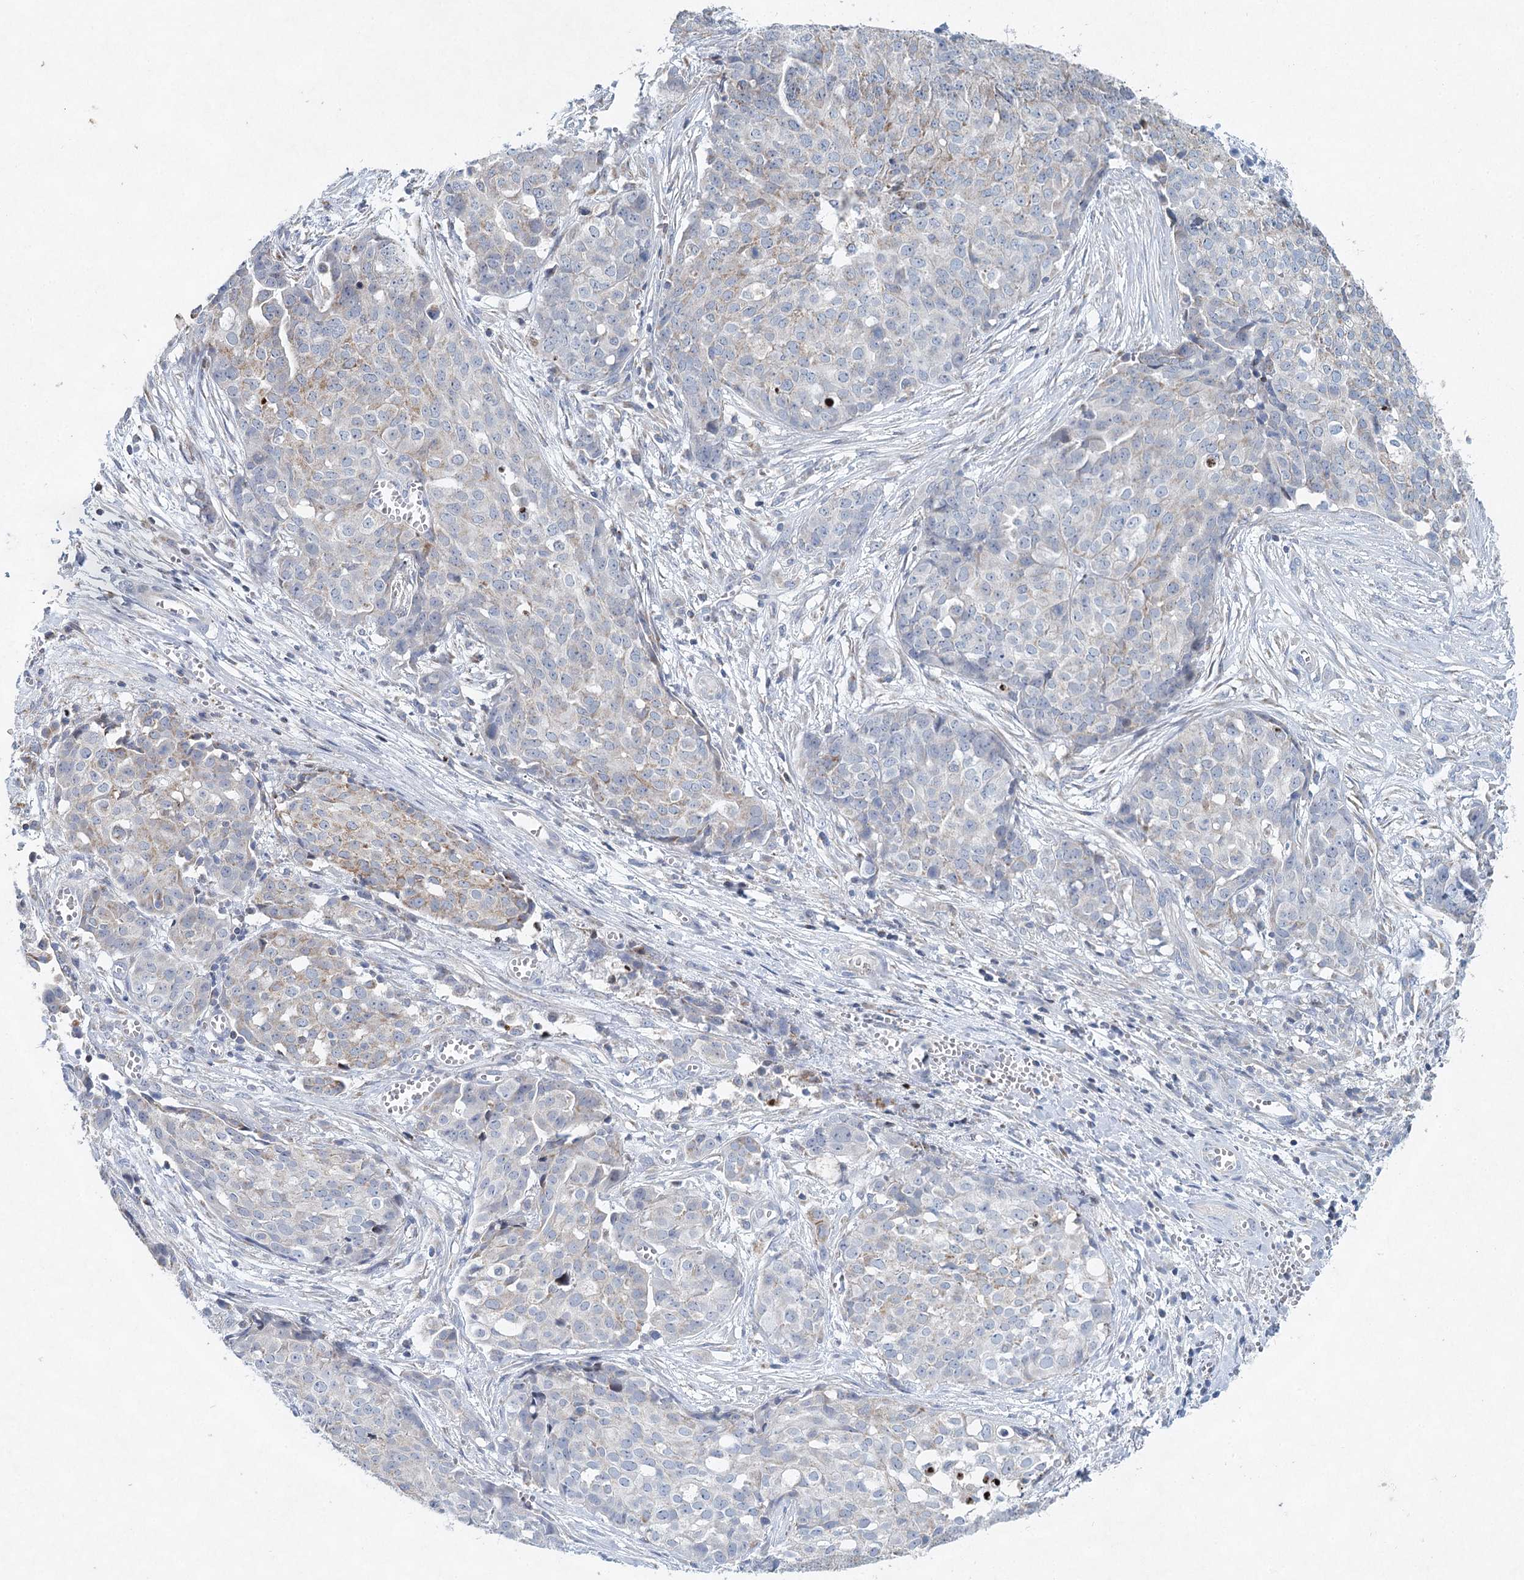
{"staining": {"intensity": "weak", "quantity": "<25%", "location": "cytoplasmic/membranous"}, "tissue": "ovarian cancer", "cell_type": "Tumor cells", "image_type": "cancer", "snomed": [{"axis": "morphology", "description": "Cystadenocarcinoma, serous, NOS"}, {"axis": "topography", "description": "Soft tissue"}, {"axis": "topography", "description": "Ovary"}], "caption": "This is an IHC micrograph of ovarian cancer (serous cystadenocarcinoma). There is no staining in tumor cells.", "gene": "XPO6", "patient": {"sex": "female", "age": 57}}